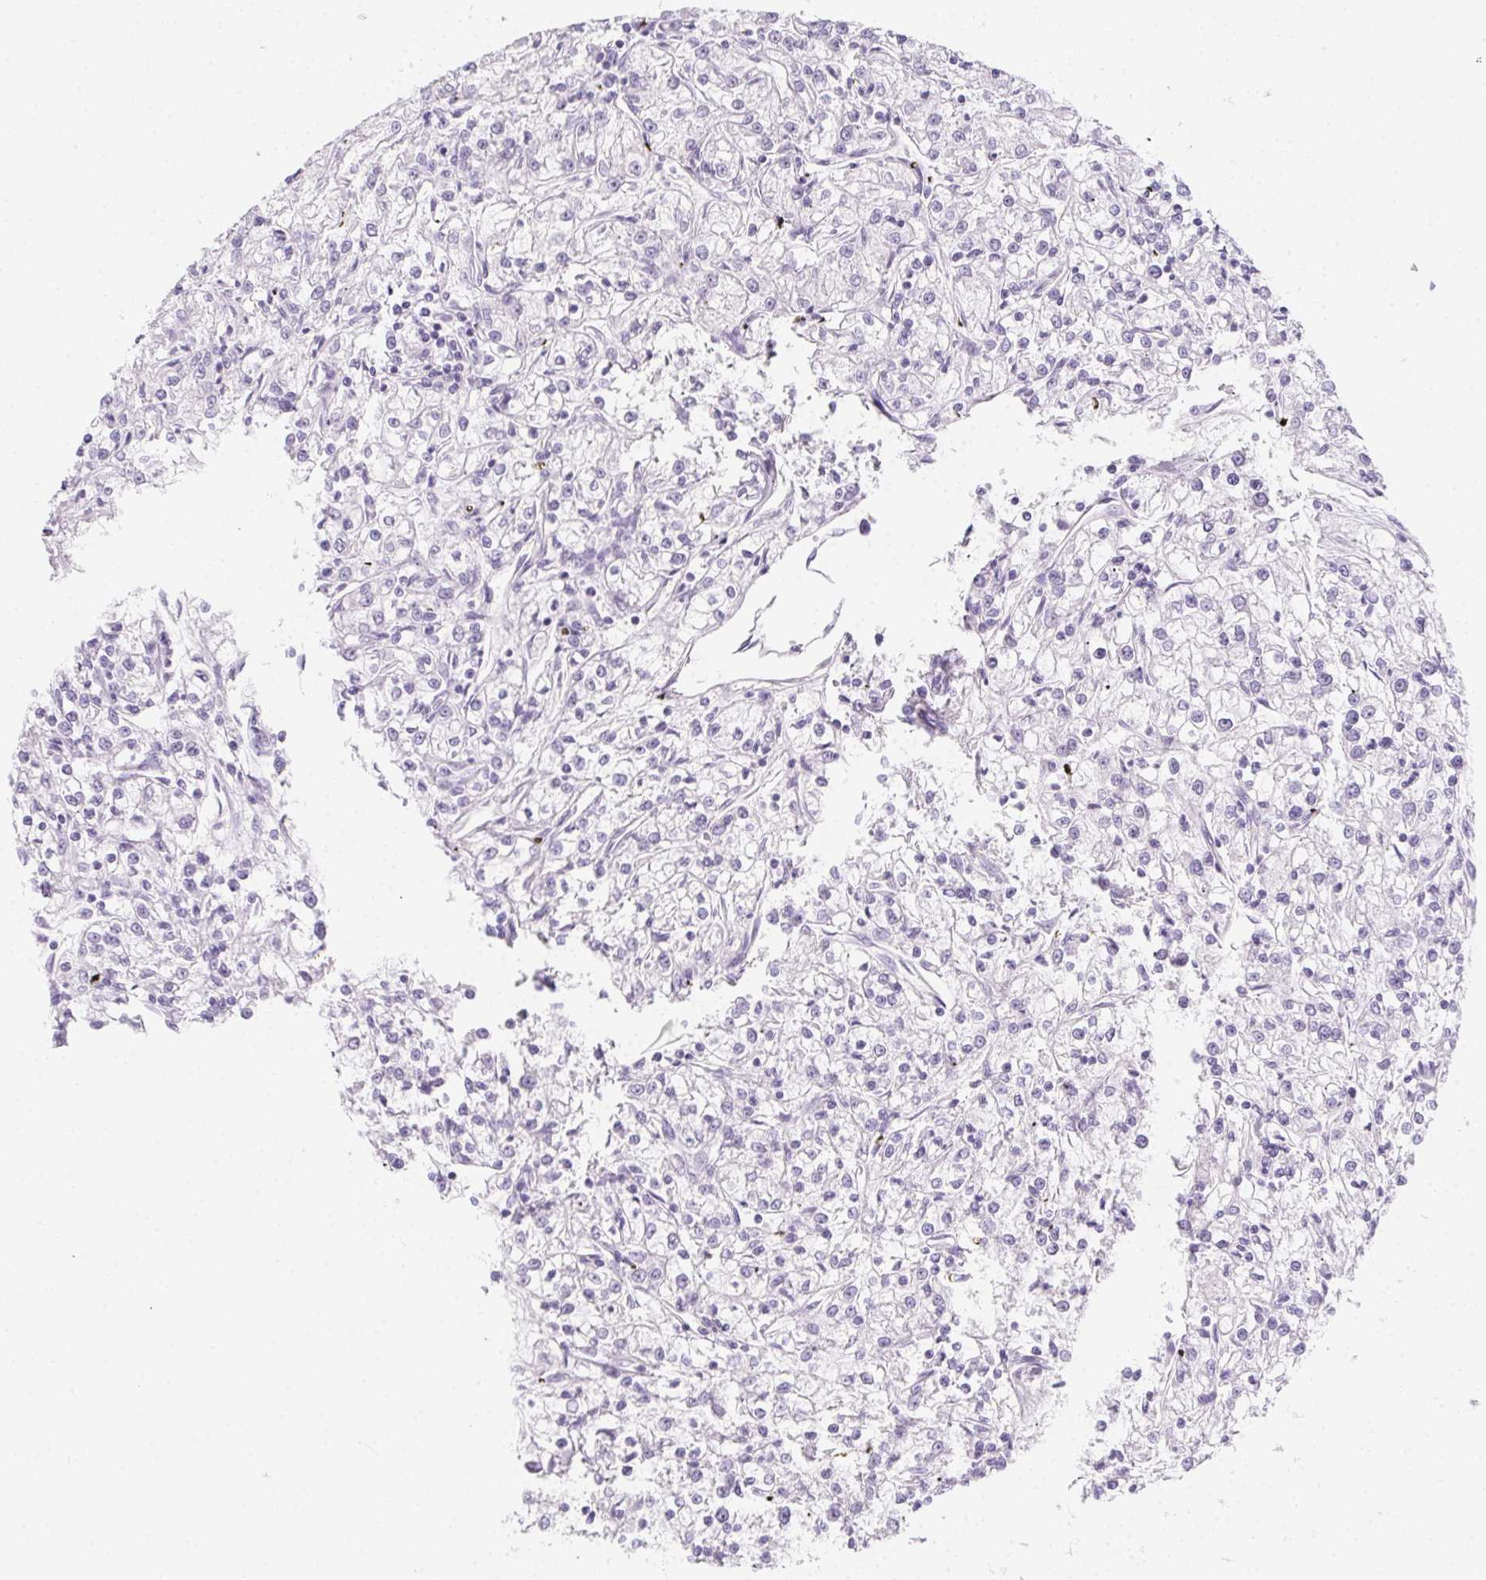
{"staining": {"intensity": "negative", "quantity": "none", "location": "none"}, "tissue": "renal cancer", "cell_type": "Tumor cells", "image_type": "cancer", "snomed": [{"axis": "morphology", "description": "Adenocarcinoma, NOS"}, {"axis": "topography", "description": "Kidney"}], "caption": "The image exhibits no significant staining in tumor cells of renal adenocarcinoma. The staining was performed using DAB to visualize the protein expression in brown, while the nuclei were stained in blue with hematoxylin (Magnification: 20x).", "gene": "MYL4", "patient": {"sex": "female", "age": 59}}